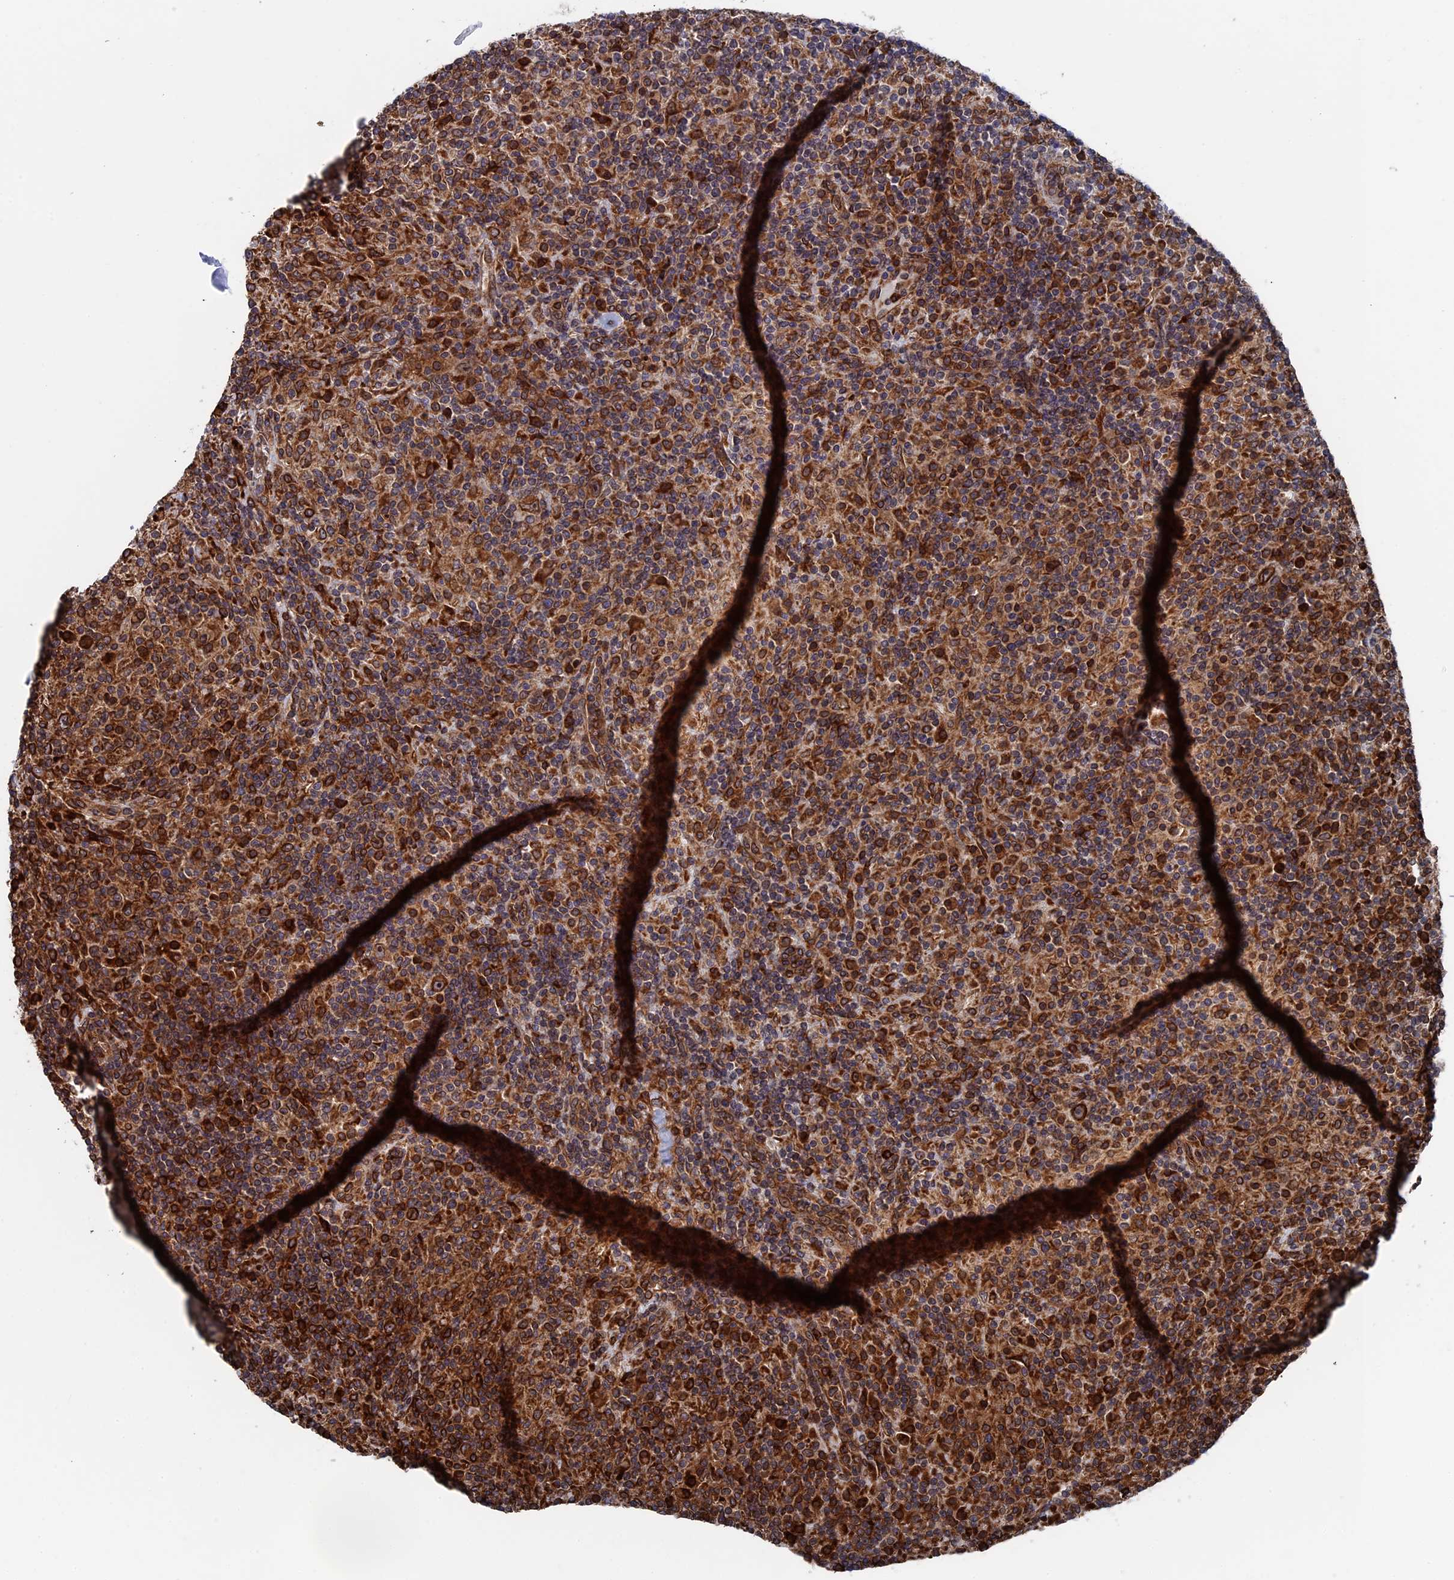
{"staining": {"intensity": "moderate", "quantity": ">75%", "location": "cytoplasmic/membranous"}, "tissue": "lymphoma", "cell_type": "Tumor cells", "image_type": "cancer", "snomed": [{"axis": "morphology", "description": "Hodgkin's disease, NOS"}, {"axis": "topography", "description": "Lymph node"}], "caption": "Immunohistochemistry (IHC) (DAB) staining of human Hodgkin's disease demonstrates moderate cytoplasmic/membranous protein staining in about >75% of tumor cells.", "gene": "RPUSD1", "patient": {"sex": "male", "age": 70}}